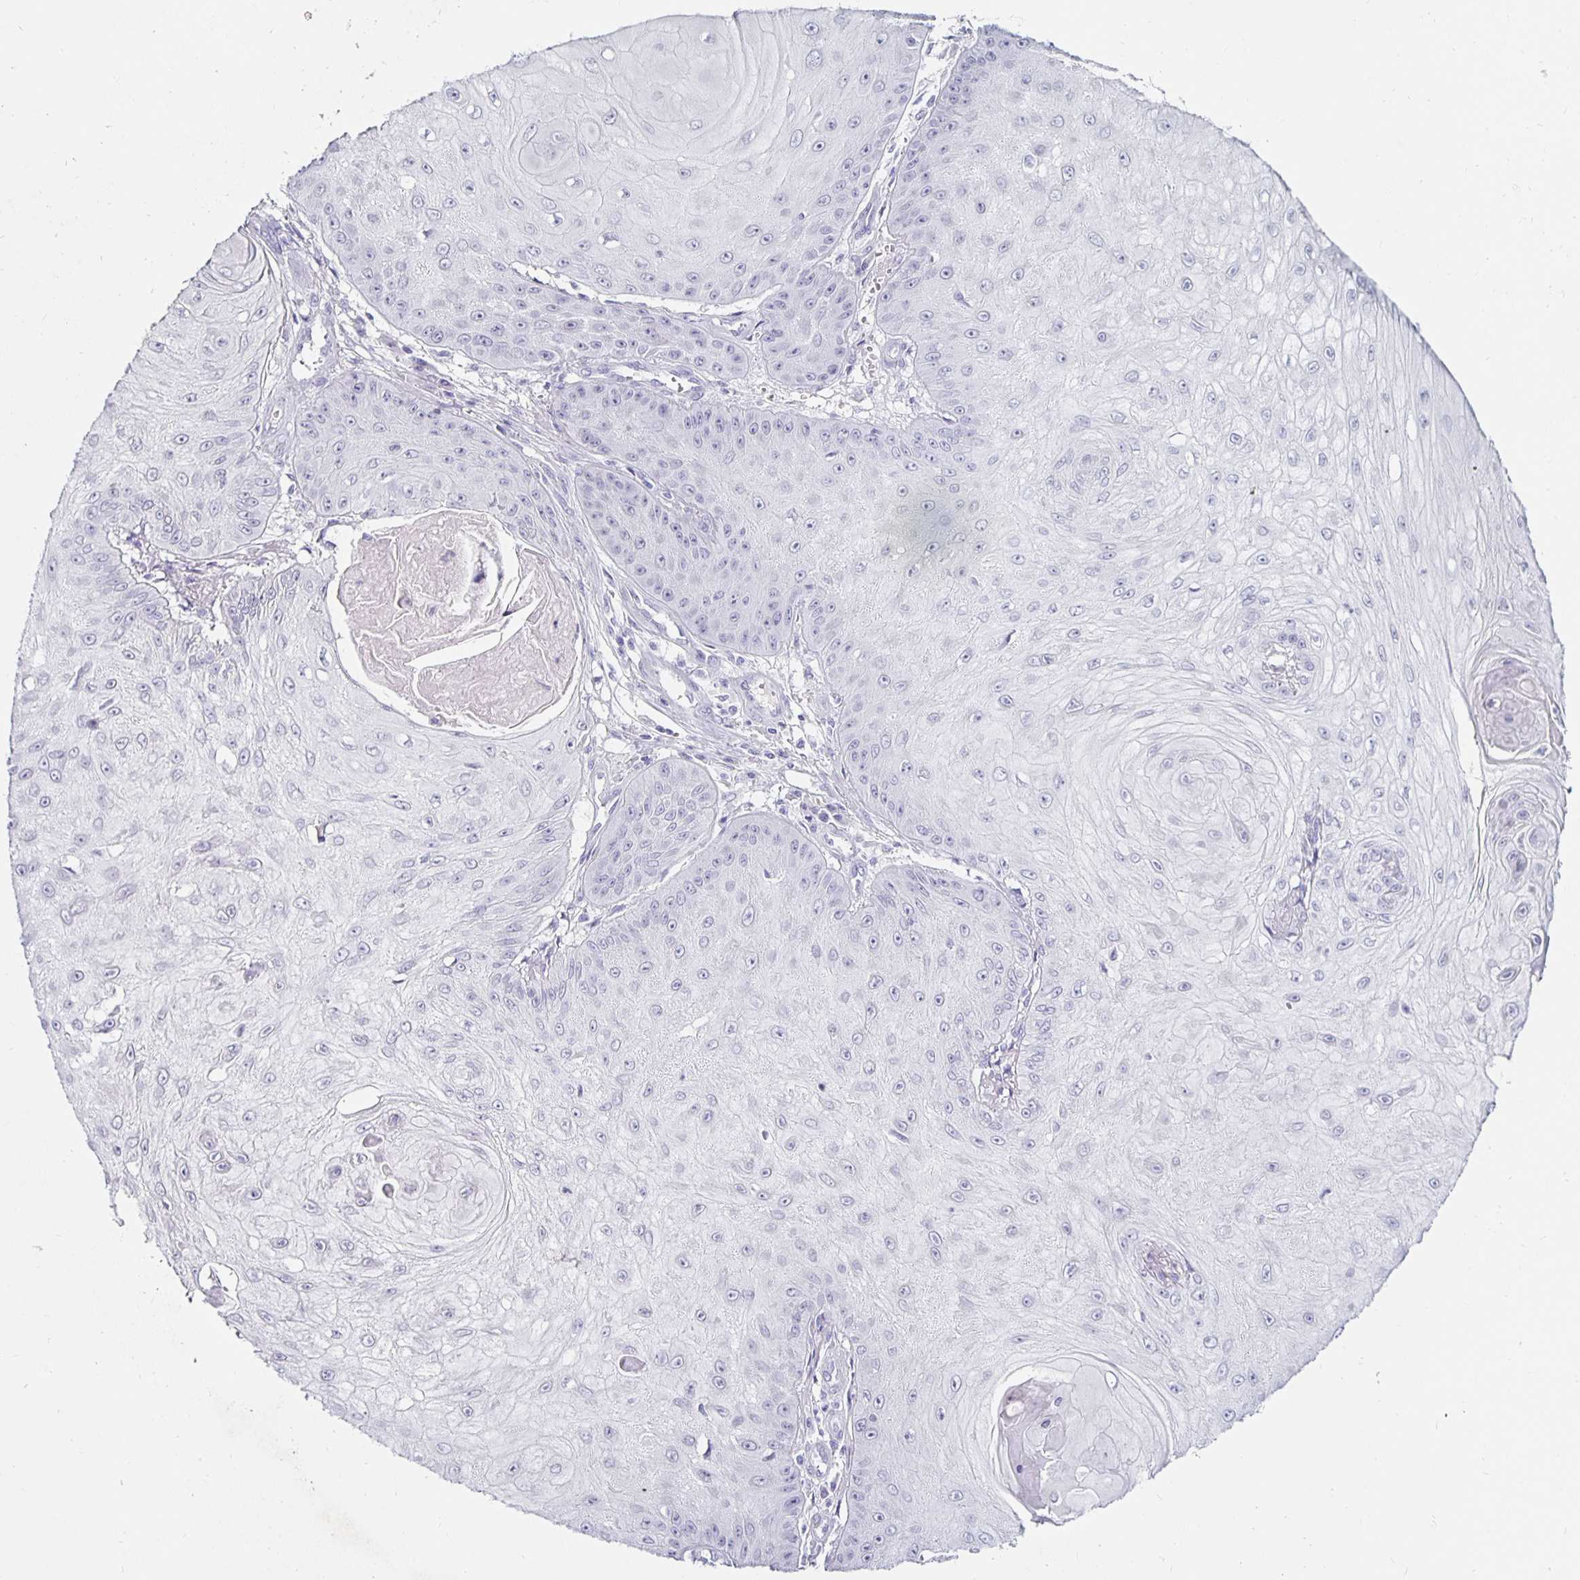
{"staining": {"intensity": "negative", "quantity": "none", "location": "none"}, "tissue": "skin cancer", "cell_type": "Tumor cells", "image_type": "cancer", "snomed": [{"axis": "morphology", "description": "Squamous cell carcinoma, NOS"}, {"axis": "topography", "description": "Skin"}], "caption": "A photomicrograph of human skin cancer (squamous cell carcinoma) is negative for staining in tumor cells.", "gene": "KCNQ2", "patient": {"sex": "male", "age": 70}}